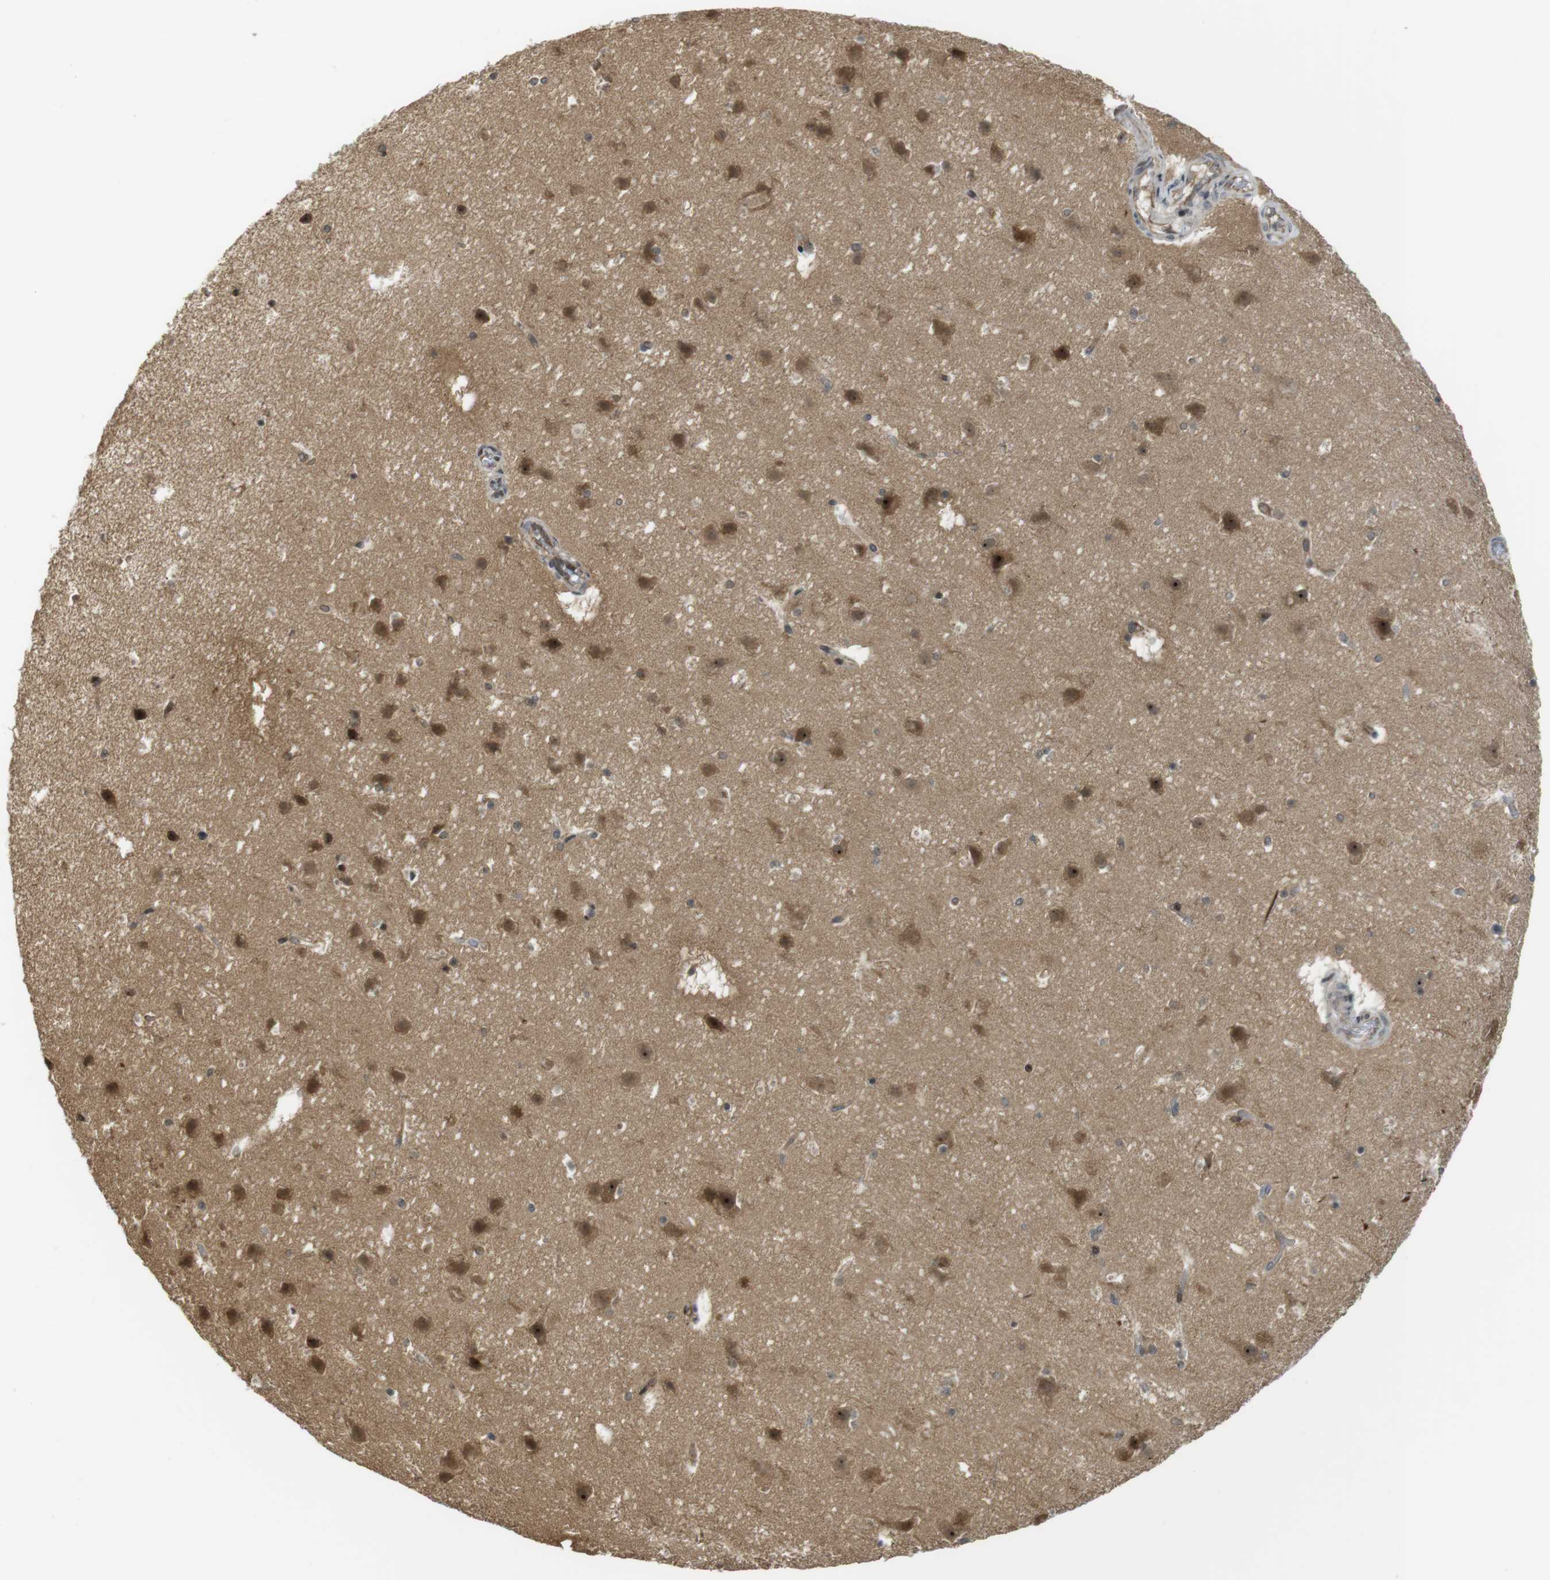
{"staining": {"intensity": "negative", "quantity": "none", "location": "none"}, "tissue": "cerebral cortex", "cell_type": "Endothelial cells", "image_type": "normal", "snomed": [{"axis": "morphology", "description": "Normal tissue, NOS"}, {"axis": "topography", "description": "Cerebral cortex"}], "caption": "An image of human cerebral cortex is negative for staining in endothelial cells.", "gene": "CC2D1A", "patient": {"sex": "male", "age": 45}}